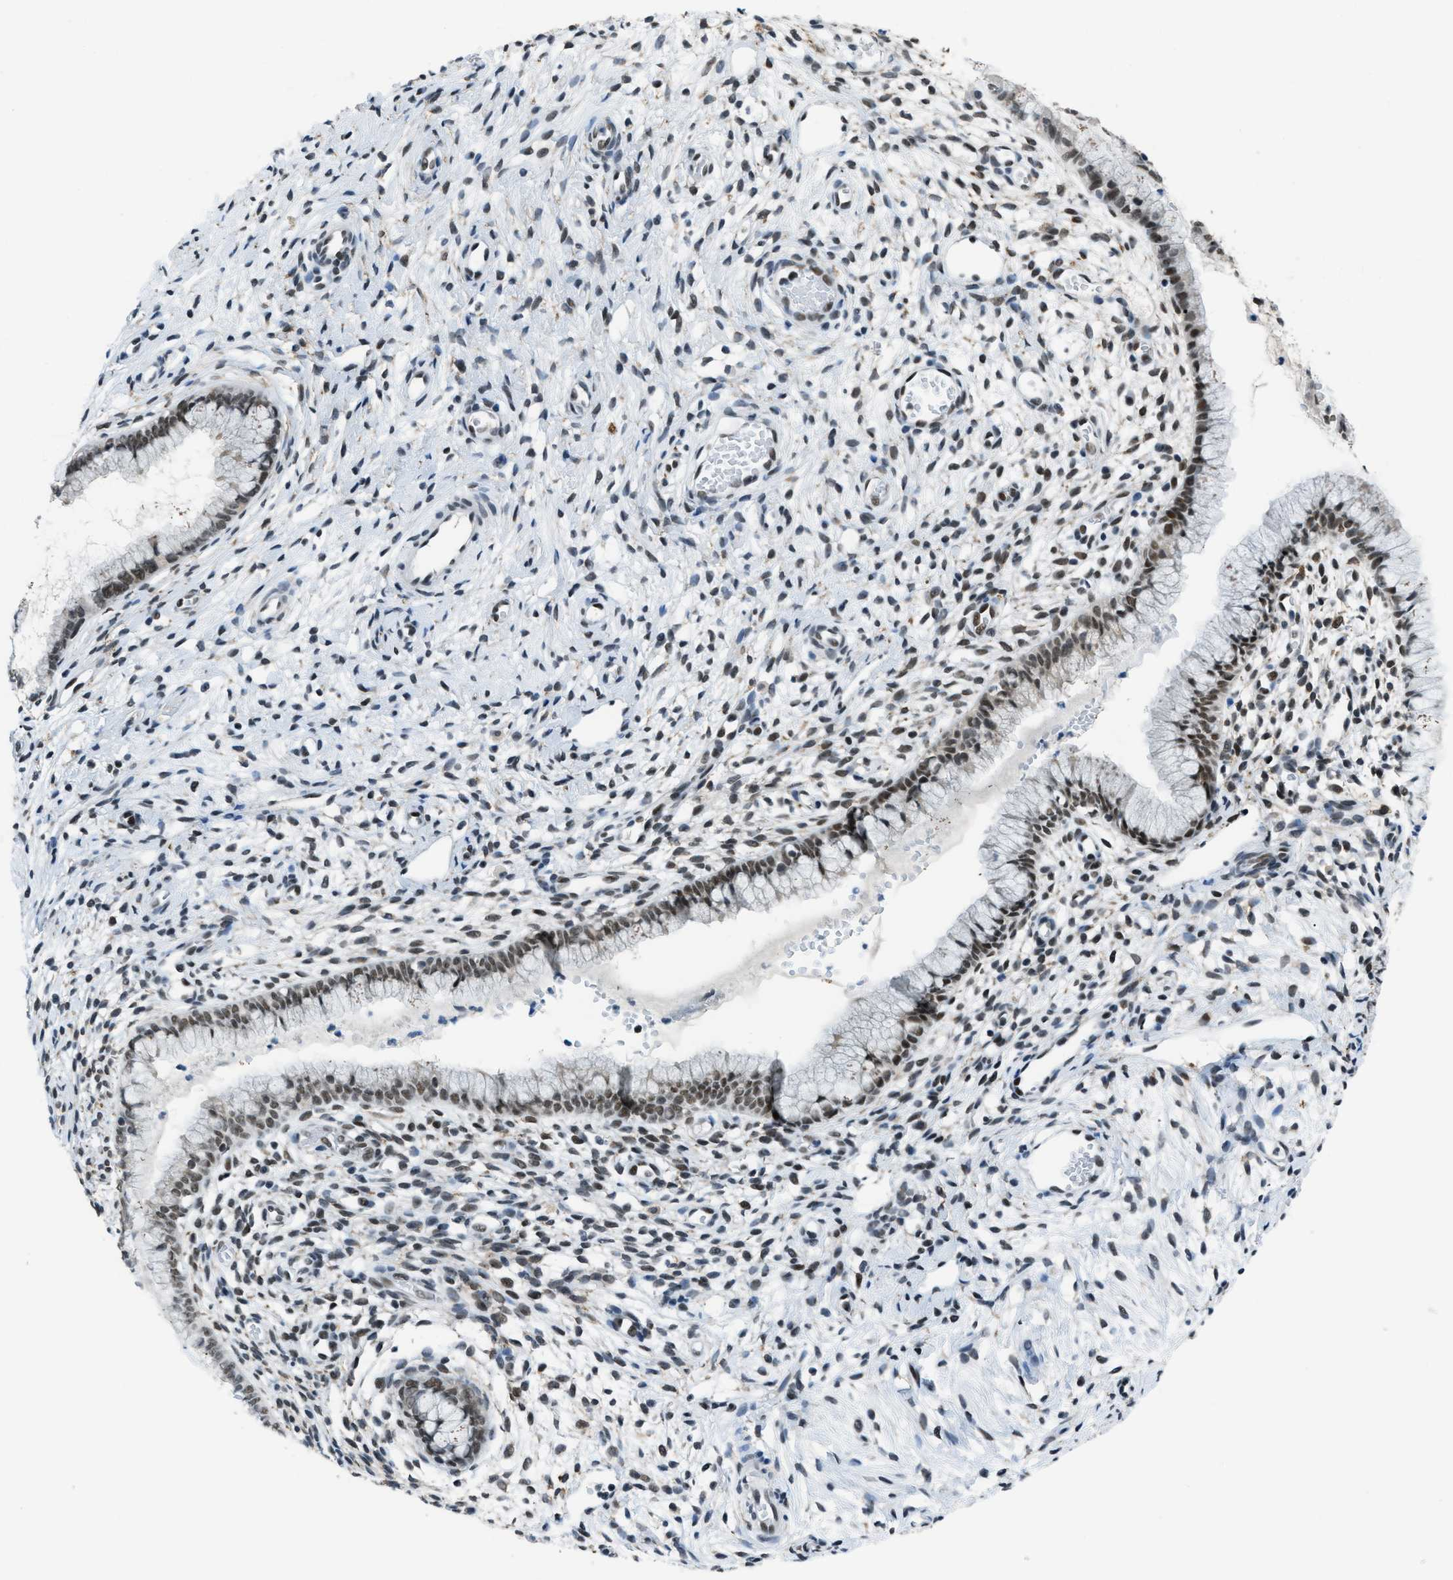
{"staining": {"intensity": "moderate", "quantity": "25%-75%", "location": "nuclear"}, "tissue": "cervix", "cell_type": "Glandular cells", "image_type": "normal", "snomed": [{"axis": "morphology", "description": "Normal tissue, NOS"}, {"axis": "topography", "description": "Cervix"}], "caption": "Moderate nuclear staining for a protein is appreciated in approximately 25%-75% of glandular cells of normal cervix using immunohistochemistry (IHC).", "gene": "GATAD2B", "patient": {"sex": "female", "age": 65}}